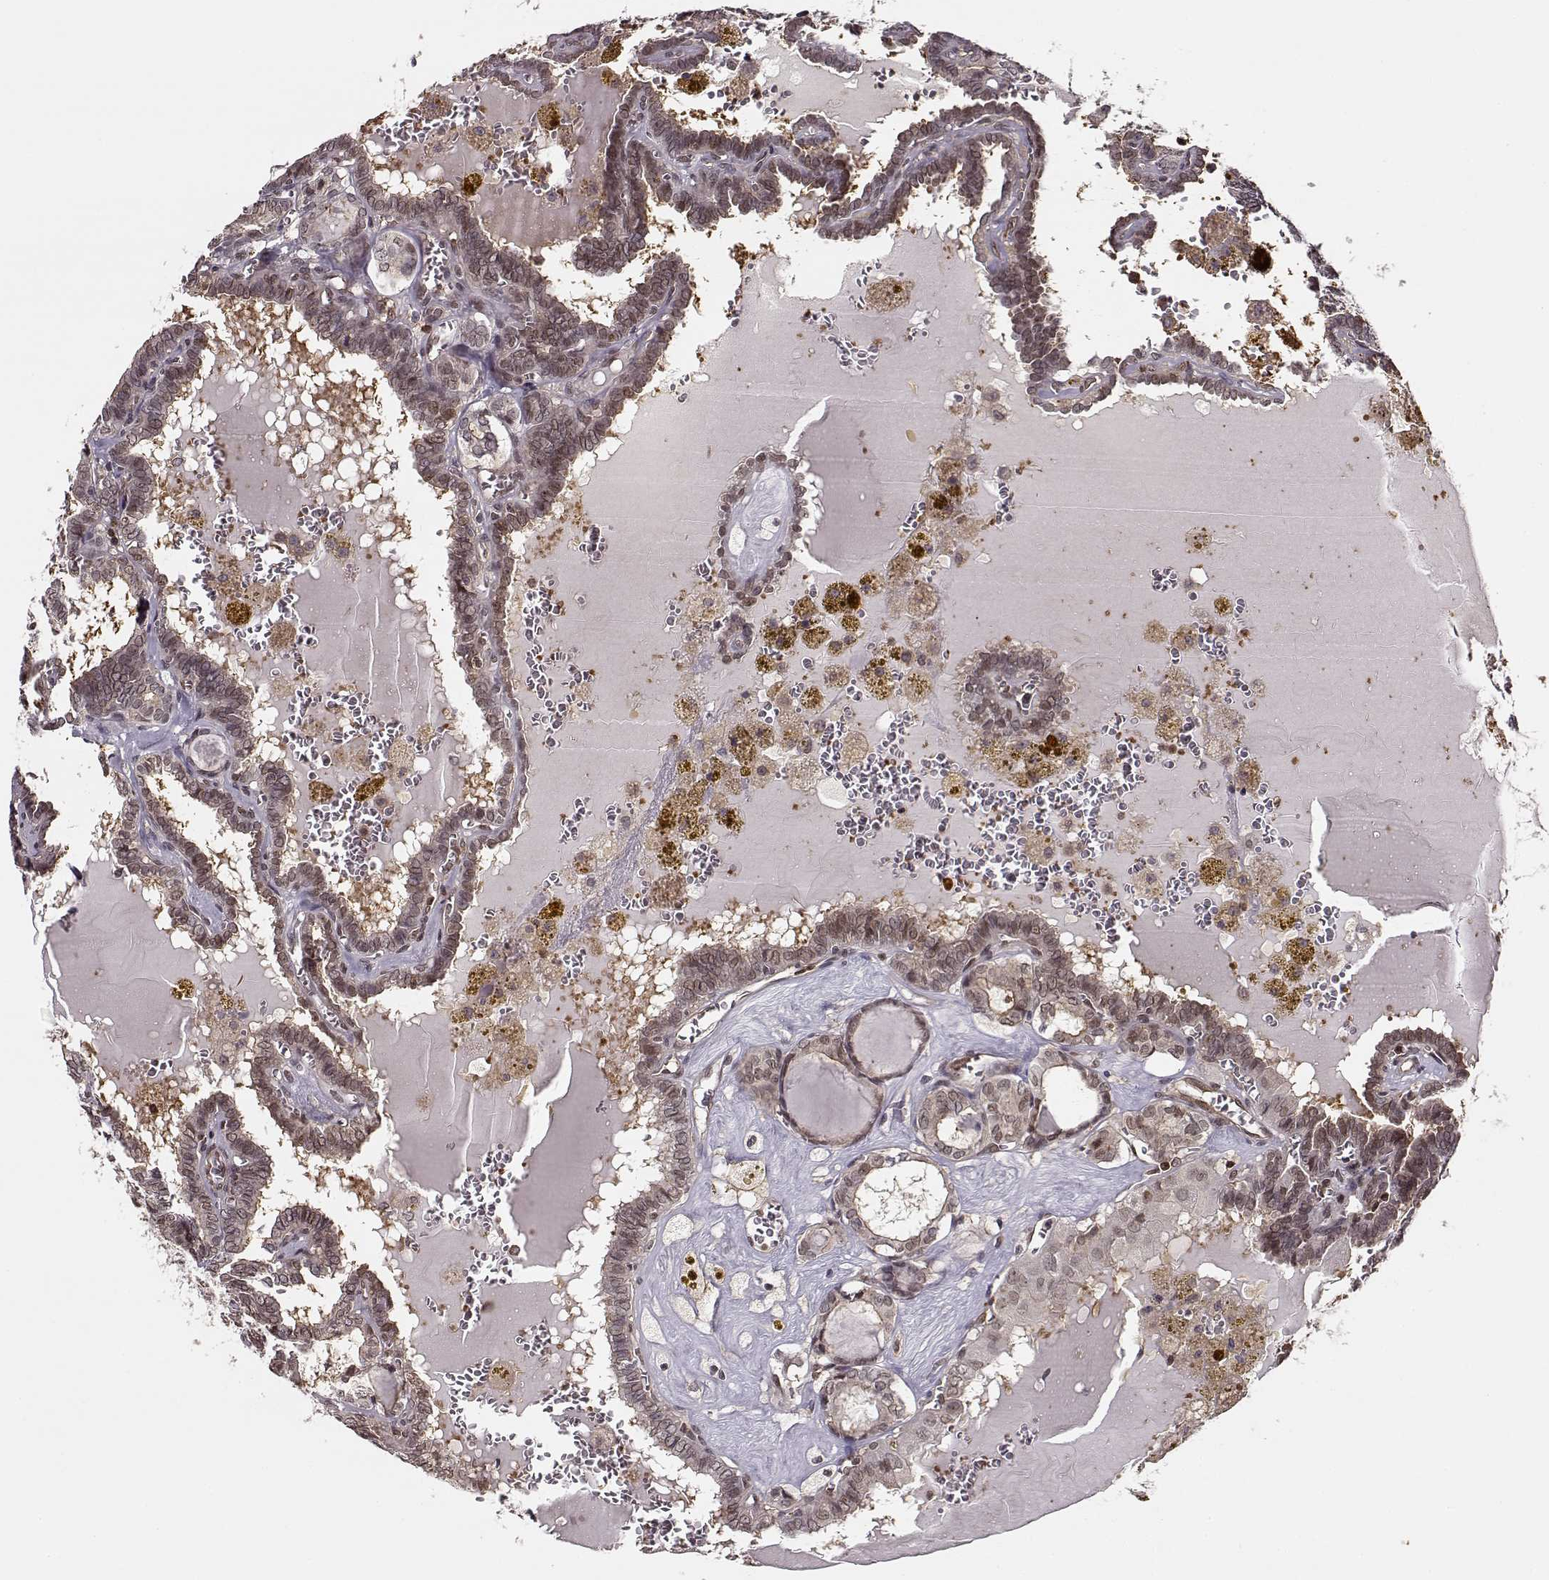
{"staining": {"intensity": "weak", "quantity": "25%-75%", "location": "cytoplasmic/membranous,nuclear"}, "tissue": "thyroid cancer", "cell_type": "Tumor cells", "image_type": "cancer", "snomed": [{"axis": "morphology", "description": "Papillary adenocarcinoma, NOS"}, {"axis": "topography", "description": "Thyroid gland"}], "caption": "Tumor cells demonstrate low levels of weak cytoplasmic/membranous and nuclear positivity in approximately 25%-75% of cells in human thyroid papillary adenocarcinoma. Using DAB (brown) and hematoxylin (blue) stains, captured at high magnification using brightfield microscopy.", "gene": "MFSD1", "patient": {"sex": "female", "age": 39}}